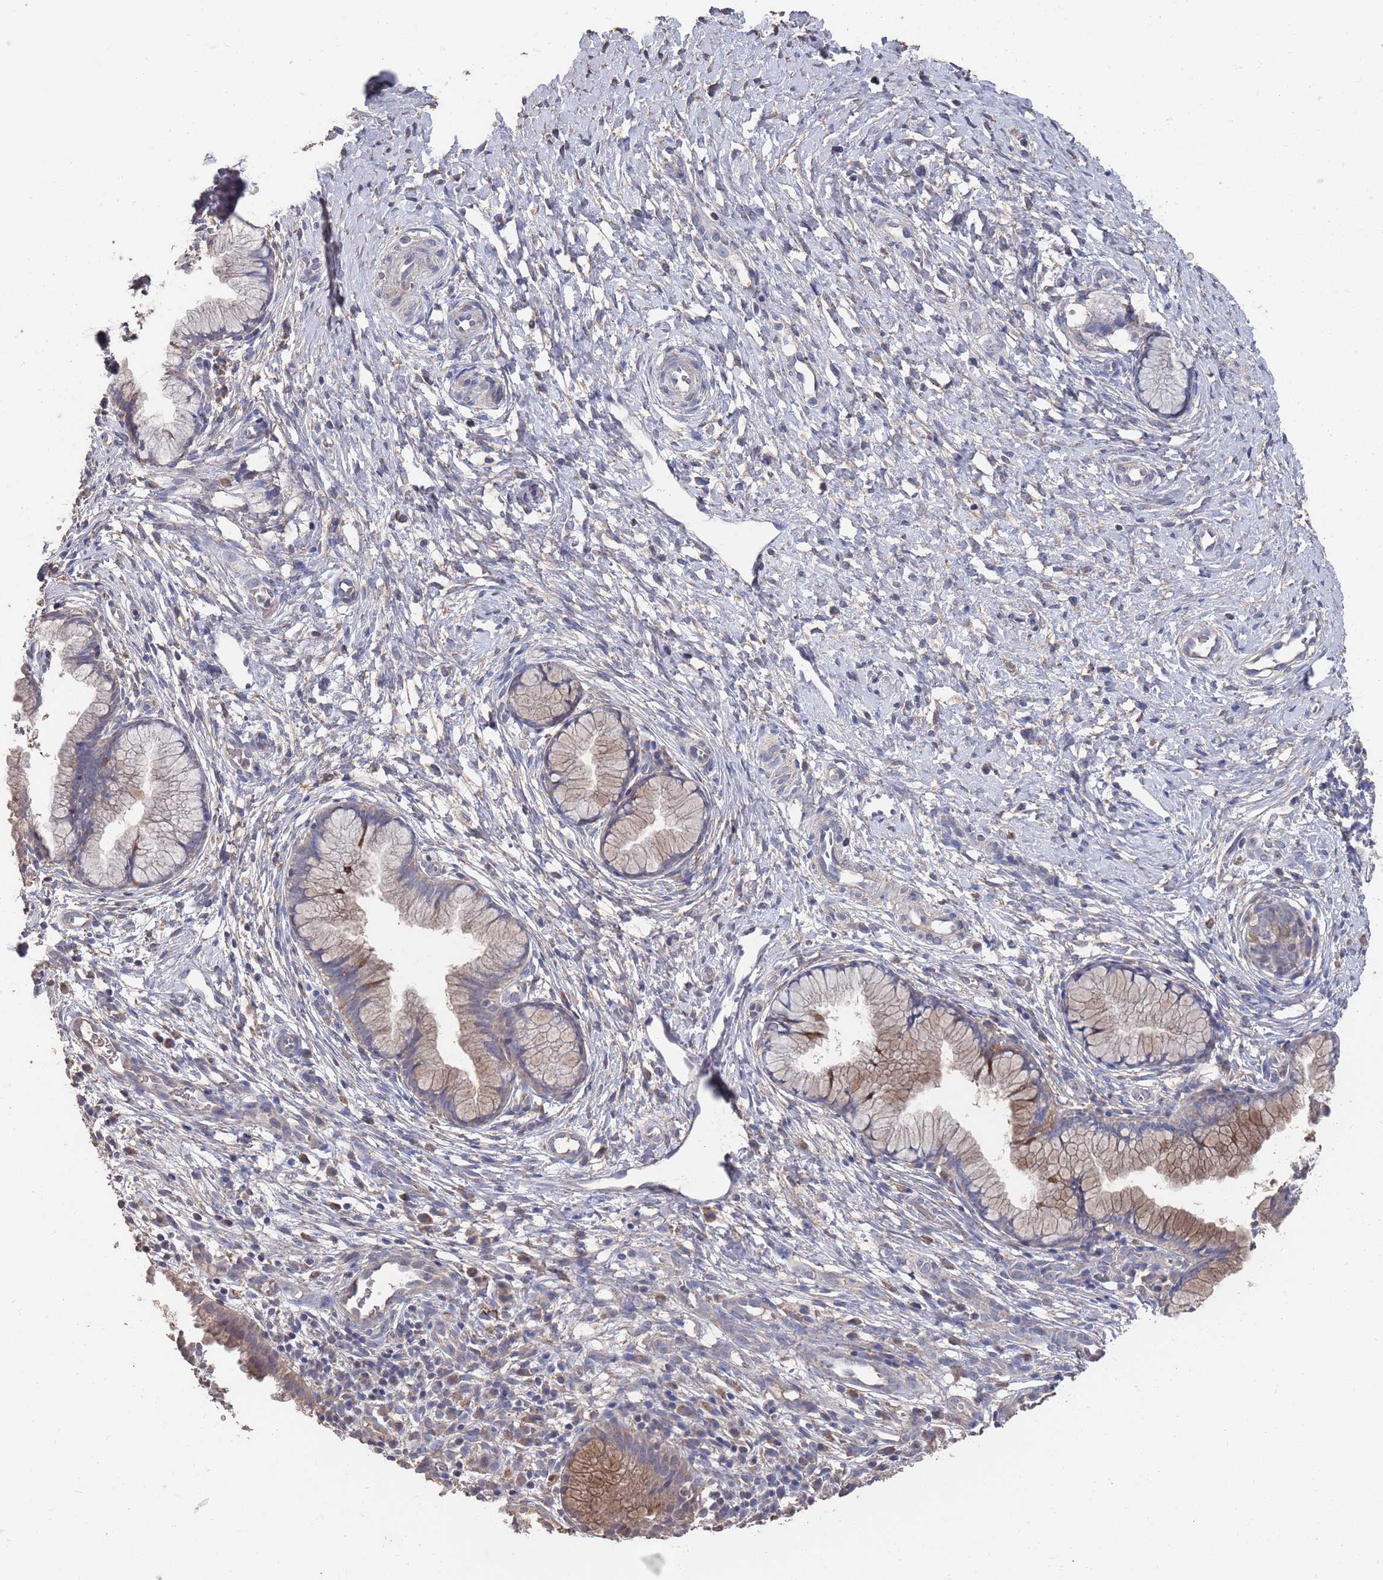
{"staining": {"intensity": "weak", "quantity": "25%-75%", "location": "cytoplasmic/membranous"}, "tissue": "cervix", "cell_type": "Glandular cells", "image_type": "normal", "snomed": [{"axis": "morphology", "description": "Normal tissue, NOS"}, {"axis": "topography", "description": "Cervix"}], "caption": "Protein expression analysis of benign human cervix reveals weak cytoplasmic/membranous positivity in about 25%-75% of glandular cells.", "gene": "BTBD18", "patient": {"sex": "female", "age": 36}}